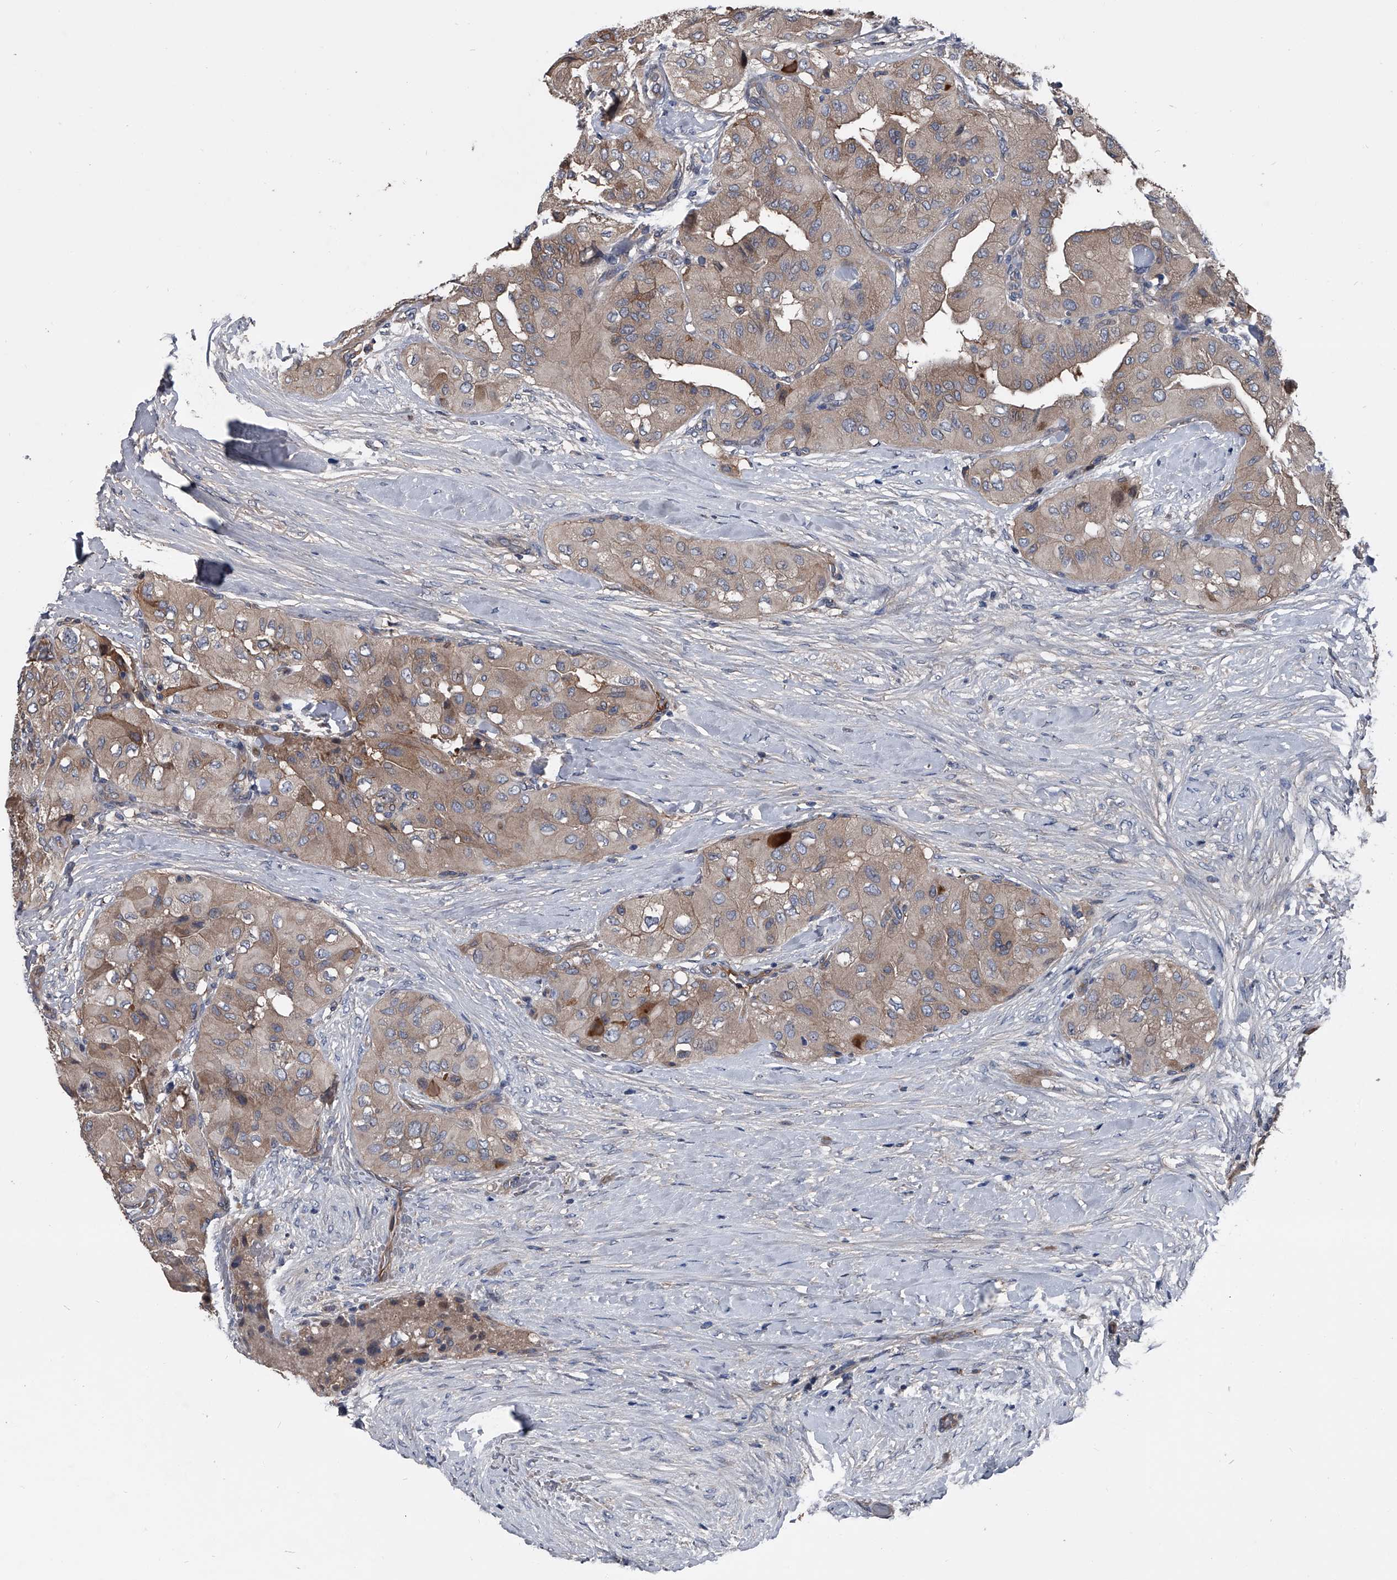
{"staining": {"intensity": "moderate", "quantity": "25%-75%", "location": "cytoplasmic/membranous"}, "tissue": "thyroid cancer", "cell_type": "Tumor cells", "image_type": "cancer", "snomed": [{"axis": "morphology", "description": "Papillary adenocarcinoma, NOS"}, {"axis": "topography", "description": "Thyroid gland"}], "caption": "Thyroid papillary adenocarcinoma stained for a protein (brown) demonstrates moderate cytoplasmic/membranous positive staining in about 25%-75% of tumor cells.", "gene": "KIF13A", "patient": {"sex": "female", "age": 59}}